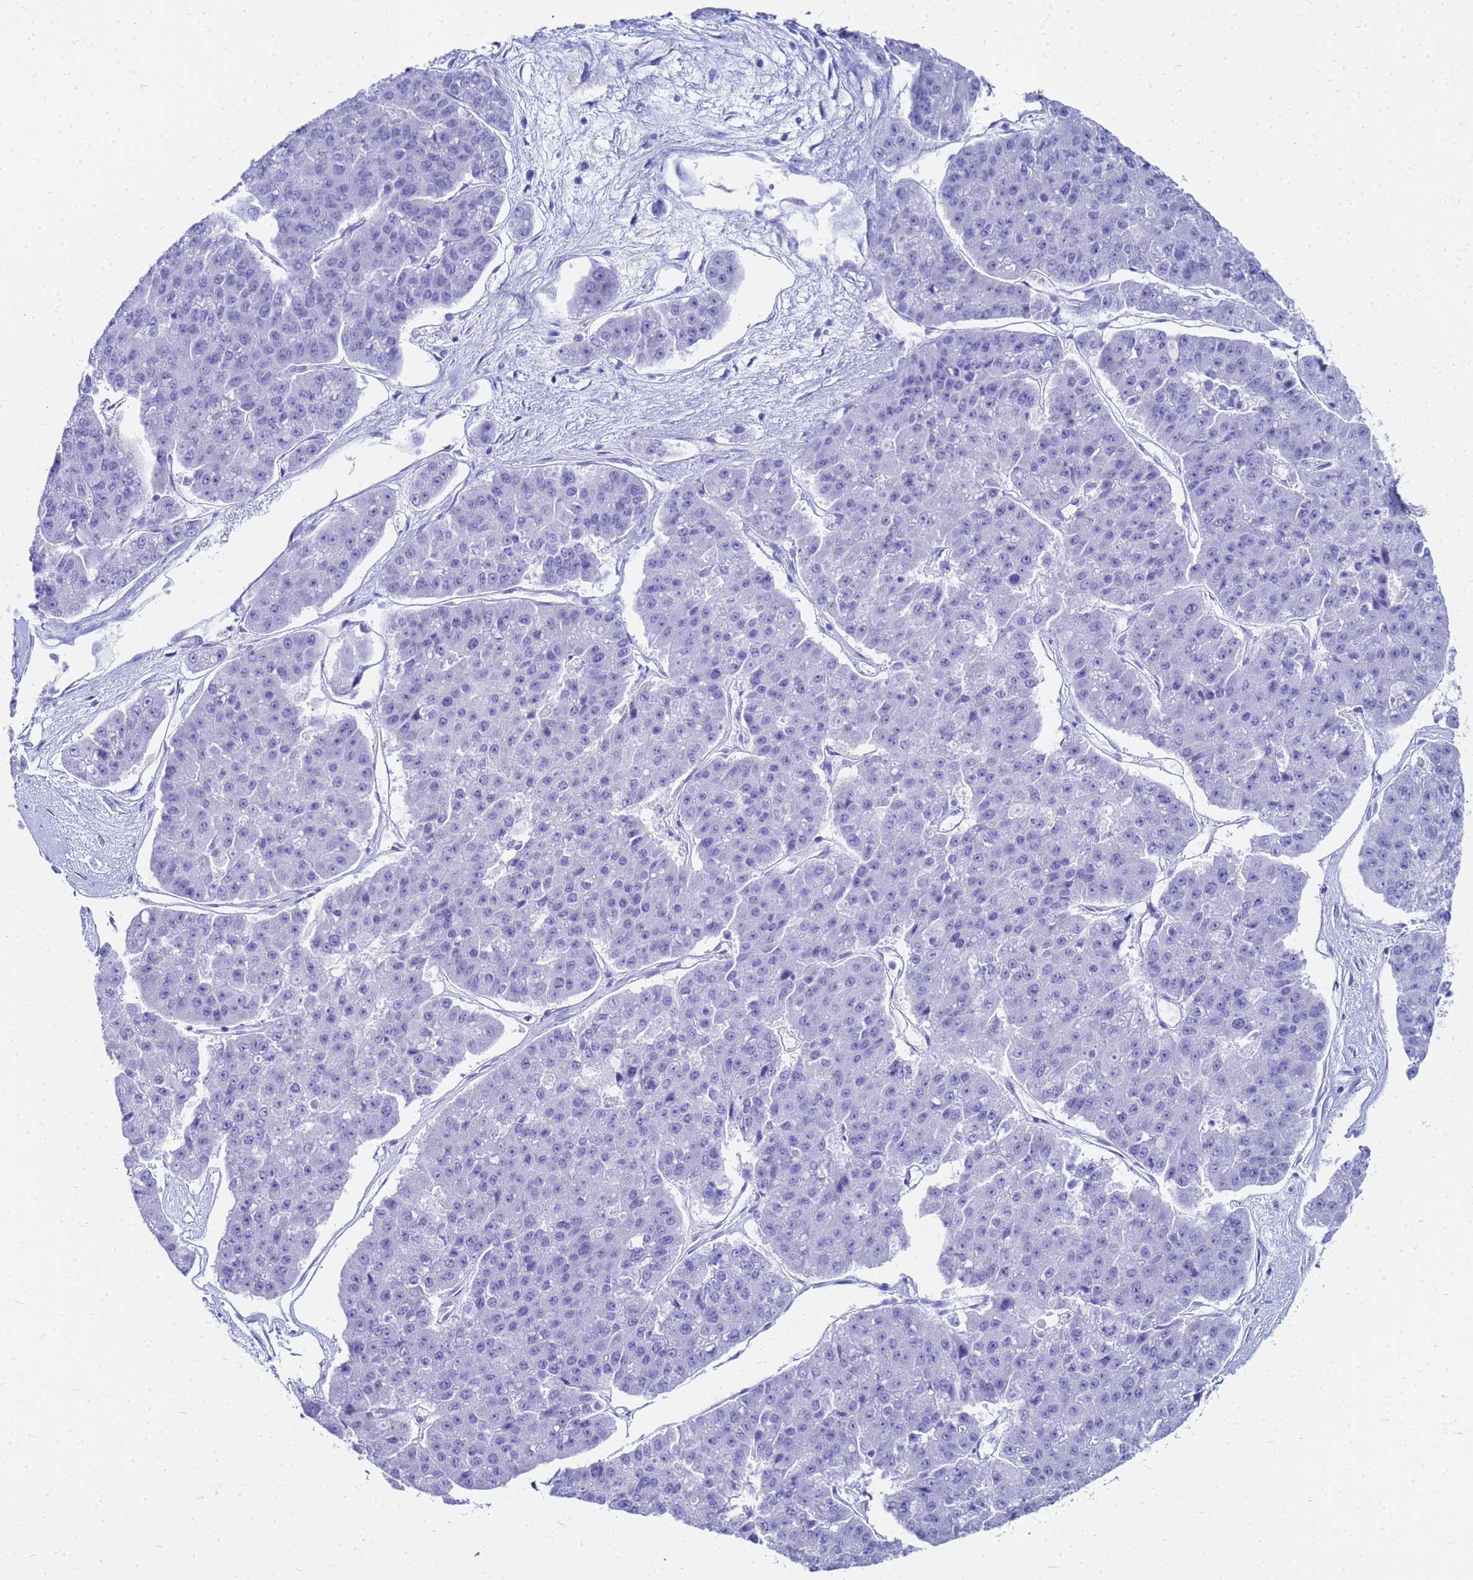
{"staining": {"intensity": "negative", "quantity": "none", "location": "none"}, "tissue": "pancreatic cancer", "cell_type": "Tumor cells", "image_type": "cancer", "snomed": [{"axis": "morphology", "description": "Adenocarcinoma, NOS"}, {"axis": "topography", "description": "Pancreas"}], "caption": "Immunohistochemistry (IHC) photomicrograph of neoplastic tissue: human pancreatic adenocarcinoma stained with DAB reveals no significant protein expression in tumor cells.", "gene": "CKB", "patient": {"sex": "male", "age": 50}}